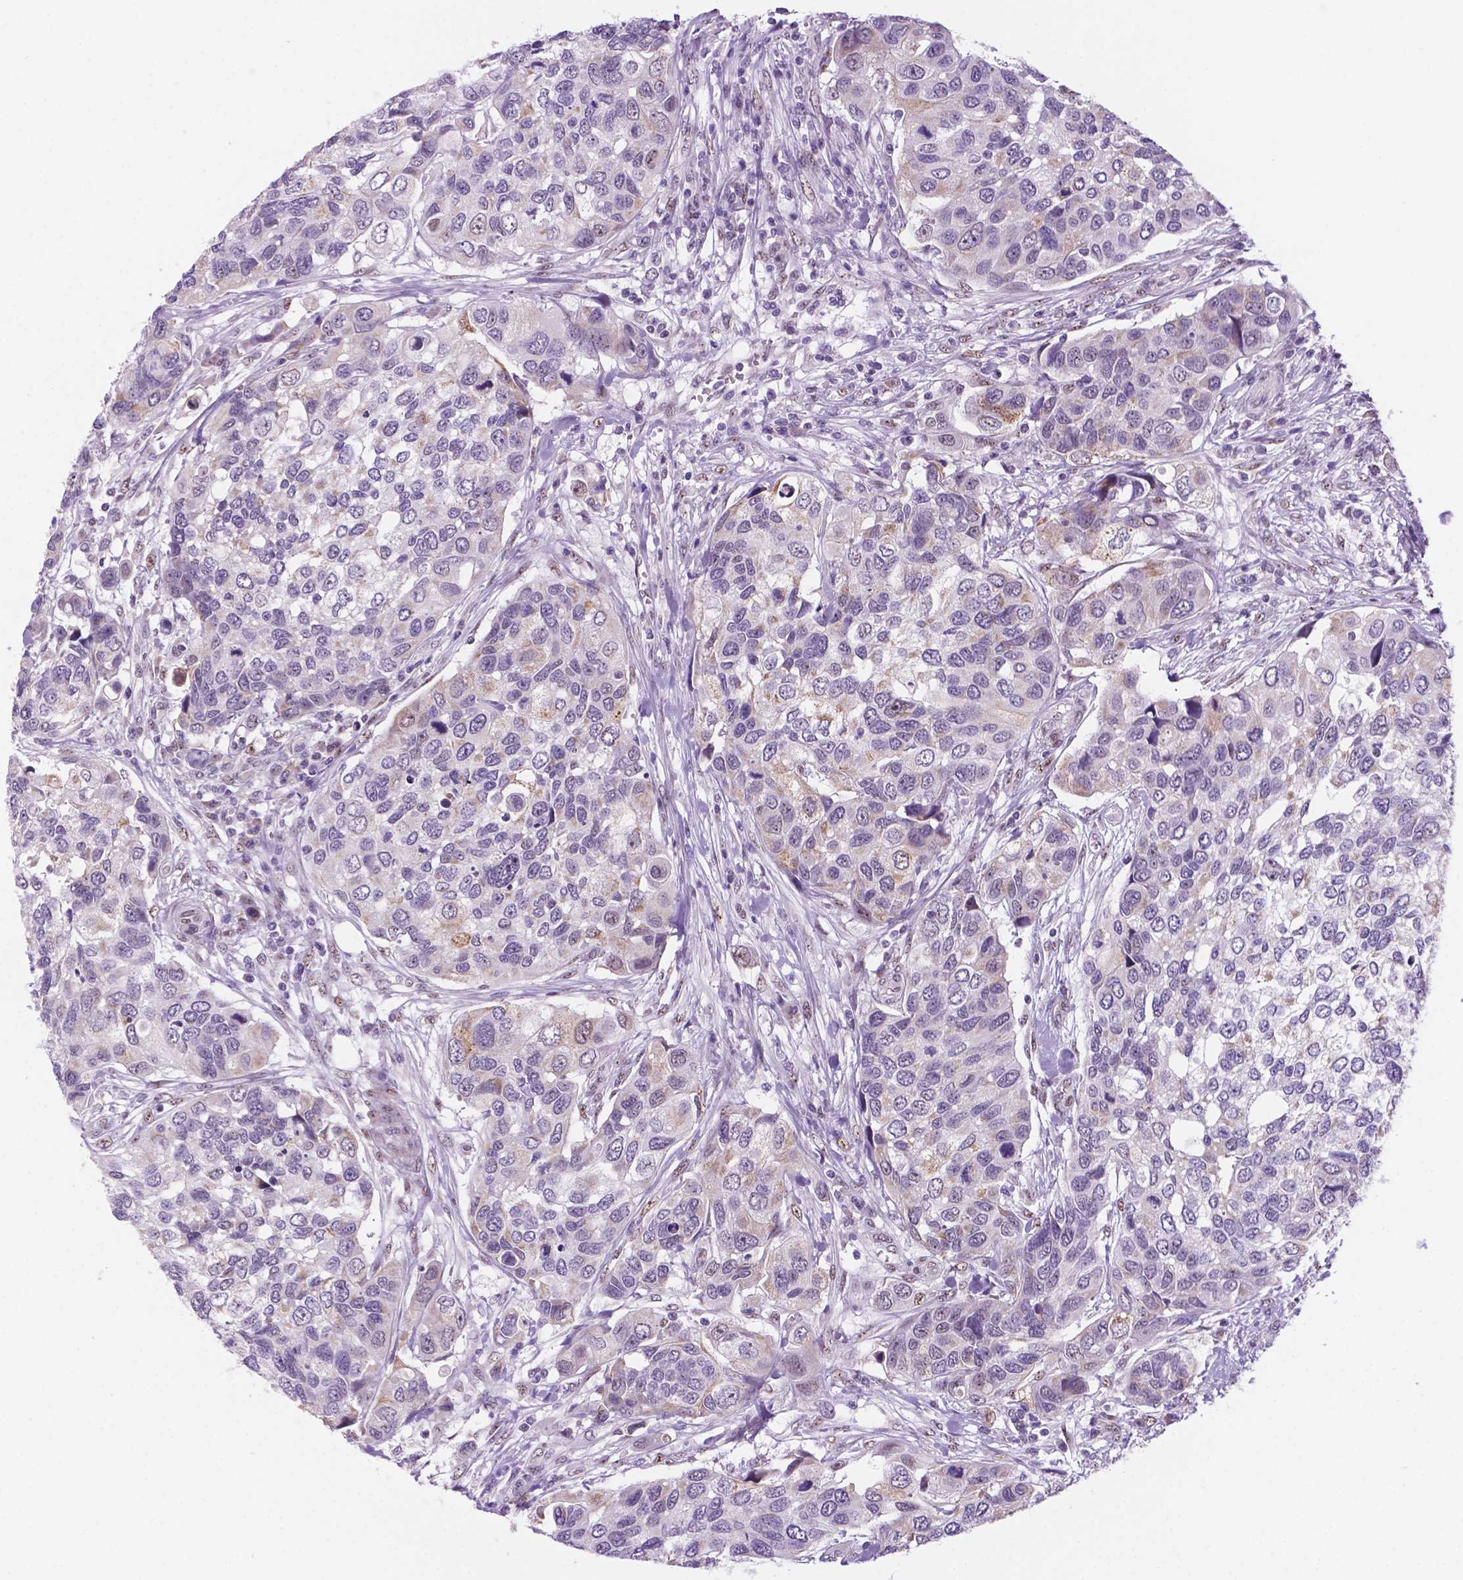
{"staining": {"intensity": "weak", "quantity": "<25%", "location": "nuclear"}, "tissue": "urothelial cancer", "cell_type": "Tumor cells", "image_type": "cancer", "snomed": [{"axis": "morphology", "description": "Urothelial carcinoma, High grade"}, {"axis": "topography", "description": "Urinary bladder"}], "caption": "This histopathology image is of urothelial cancer stained with immunohistochemistry to label a protein in brown with the nuclei are counter-stained blue. There is no expression in tumor cells.", "gene": "C18orf21", "patient": {"sex": "male", "age": 60}}